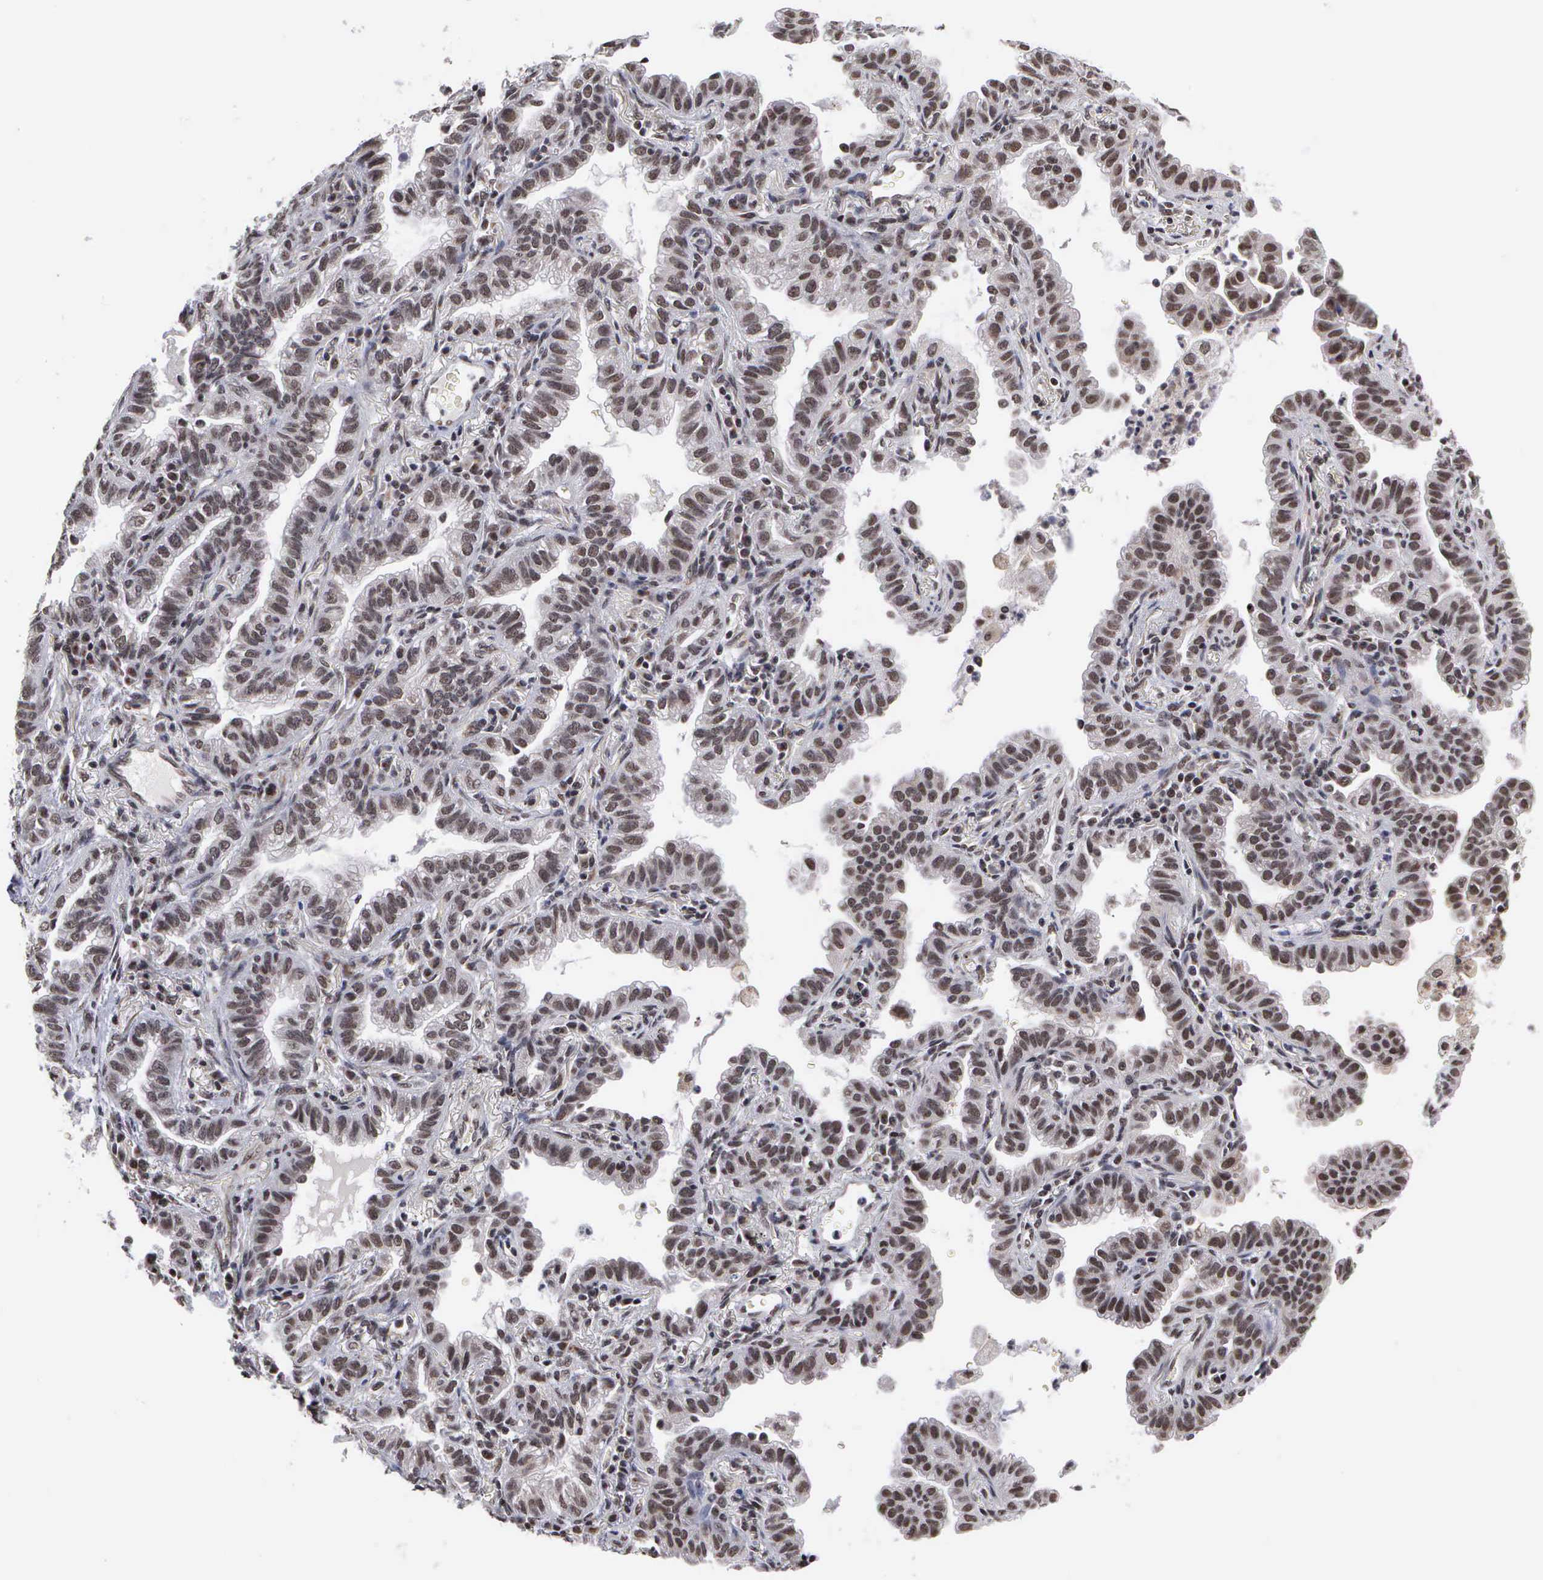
{"staining": {"intensity": "moderate", "quantity": ">75%", "location": "nuclear"}, "tissue": "lung cancer", "cell_type": "Tumor cells", "image_type": "cancer", "snomed": [{"axis": "morphology", "description": "Adenocarcinoma, NOS"}, {"axis": "topography", "description": "Lung"}], "caption": "Immunohistochemical staining of lung cancer (adenocarcinoma) demonstrates medium levels of moderate nuclear protein staining in approximately >75% of tumor cells.", "gene": "GTF2A1", "patient": {"sex": "female", "age": 50}}